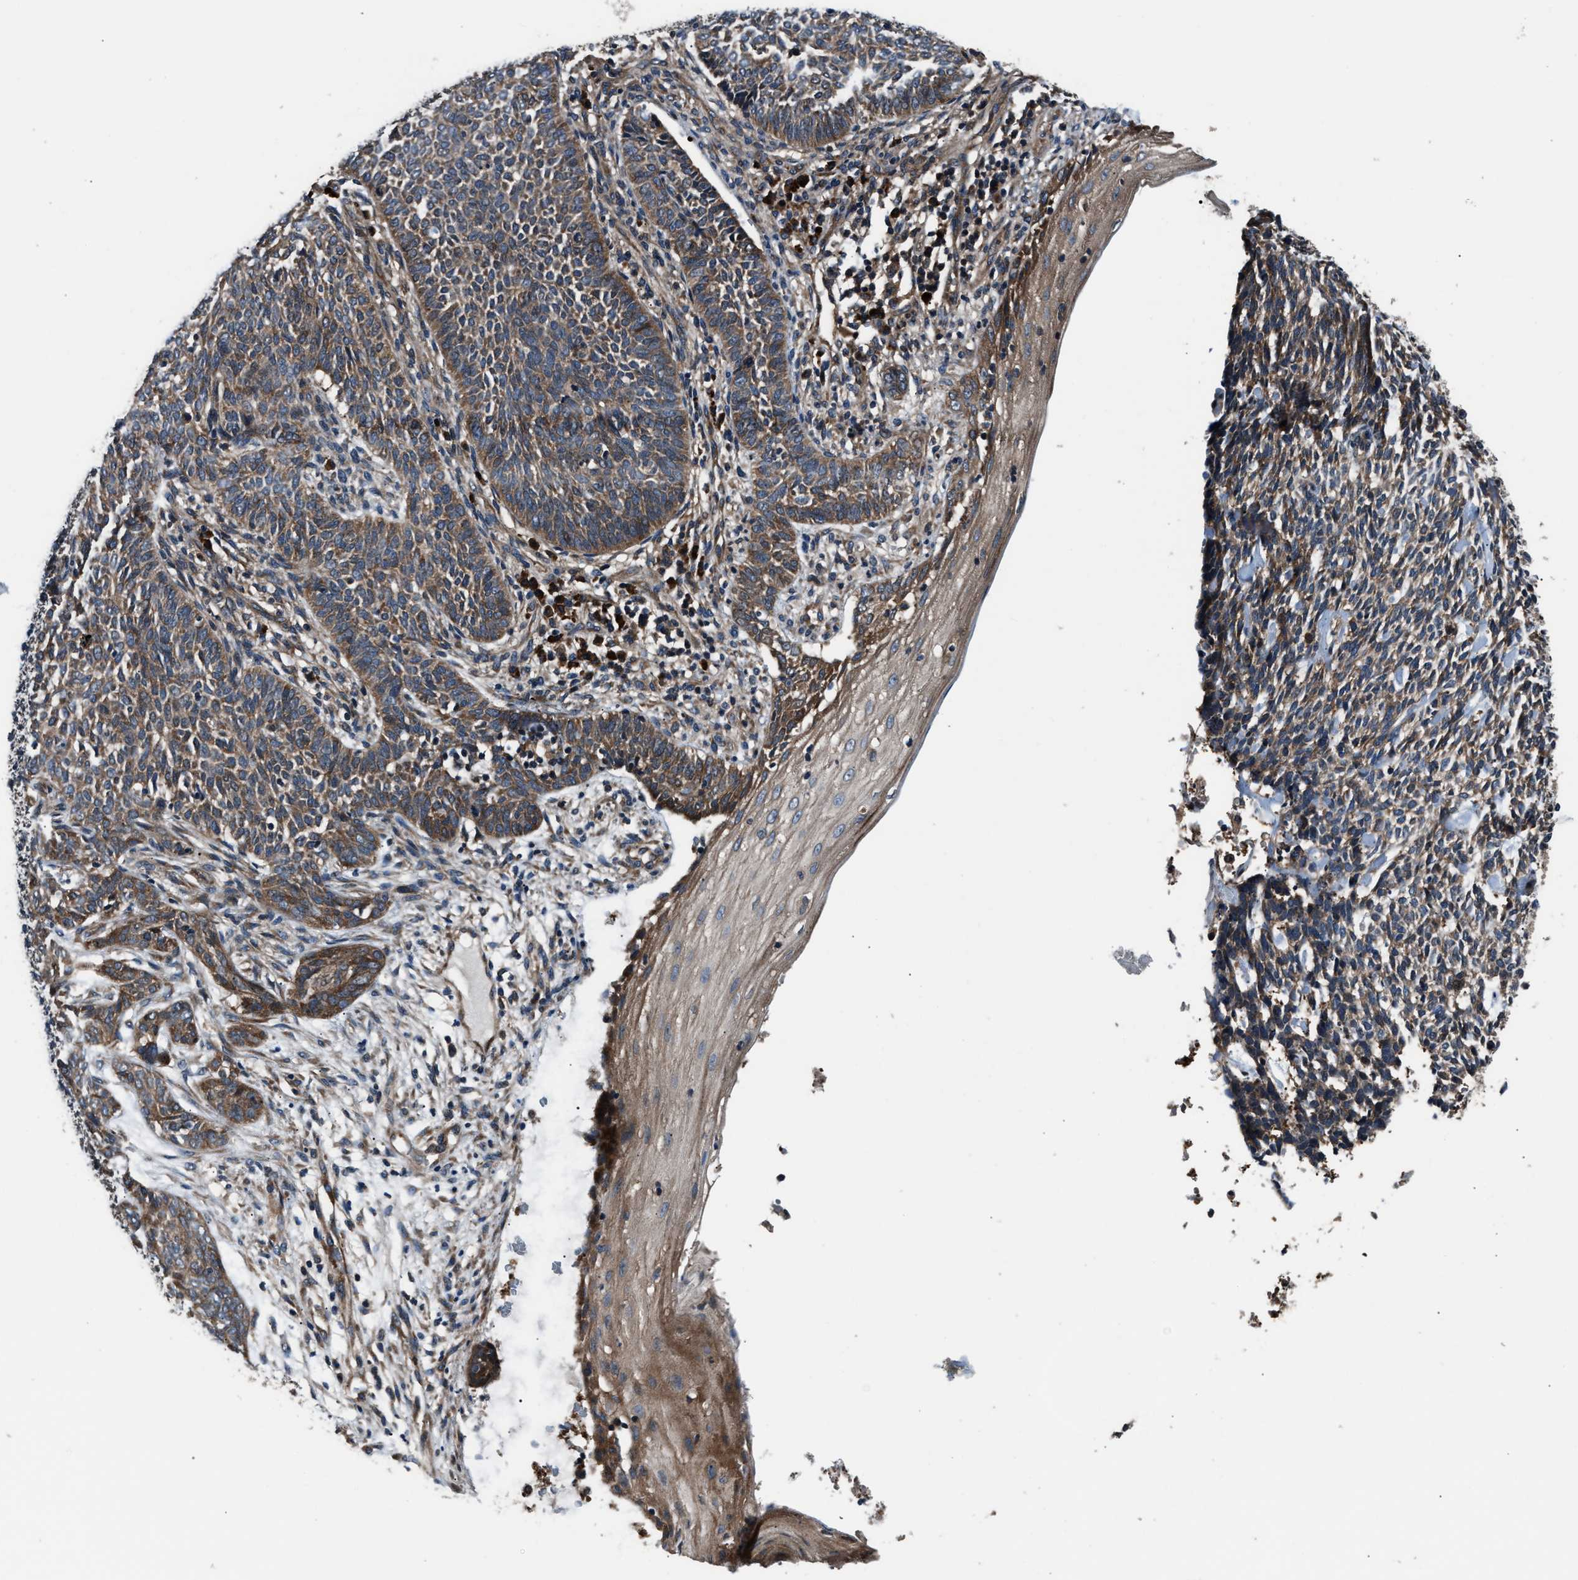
{"staining": {"intensity": "moderate", "quantity": ">75%", "location": "cytoplasmic/membranous"}, "tissue": "skin cancer", "cell_type": "Tumor cells", "image_type": "cancer", "snomed": [{"axis": "morphology", "description": "Basal cell carcinoma"}, {"axis": "topography", "description": "Skin"}], "caption": "Moderate cytoplasmic/membranous protein staining is present in approximately >75% of tumor cells in basal cell carcinoma (skin).", "gene": "IMPDH2", "patient": {"sex": "male", "age": 87}}